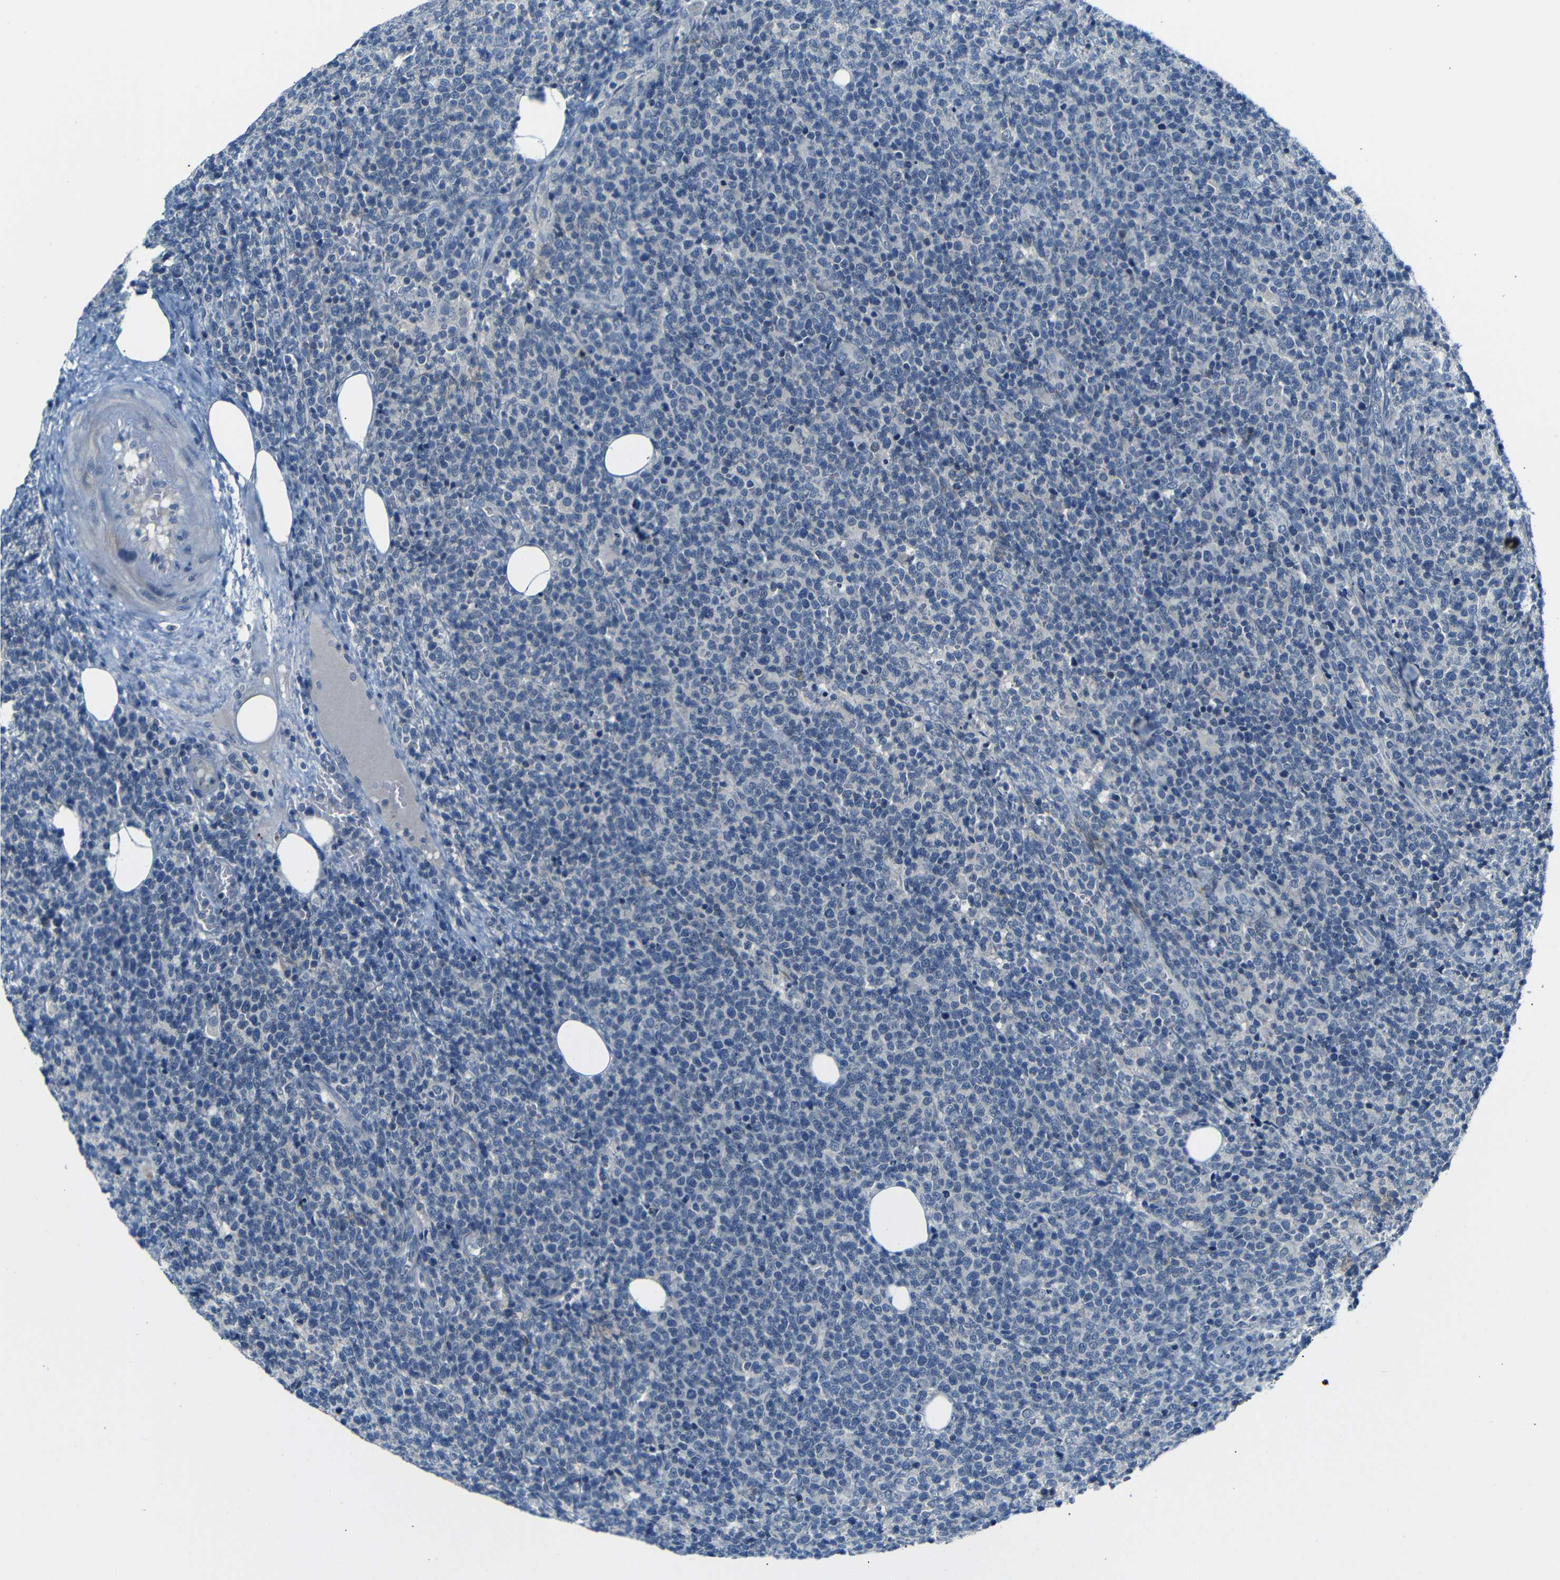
{"staining": {"intensity": "negative", "quantity": "none", "location": "none"}, "tissue": "lymphoma", "cell_type": "Tumor cells", "image_type": "cancer", "snomed": [{"axis": "morphology", "description": "Malignant lymphoma, non-Hodgkin's type, High grade"}, {"axis": "topography", "description": "Lymph node"}], "caption": "This histopathology image is of high-grade malignant lymphoma, non-Hodgkin's type stained with immunohistochemistry (IHC) to label a protein in brown with the nuclei are counter-stained blue. There is no staining in tumor cells.", "gene": "ANK3", "patient": {"sex": "male", "age": 61}}